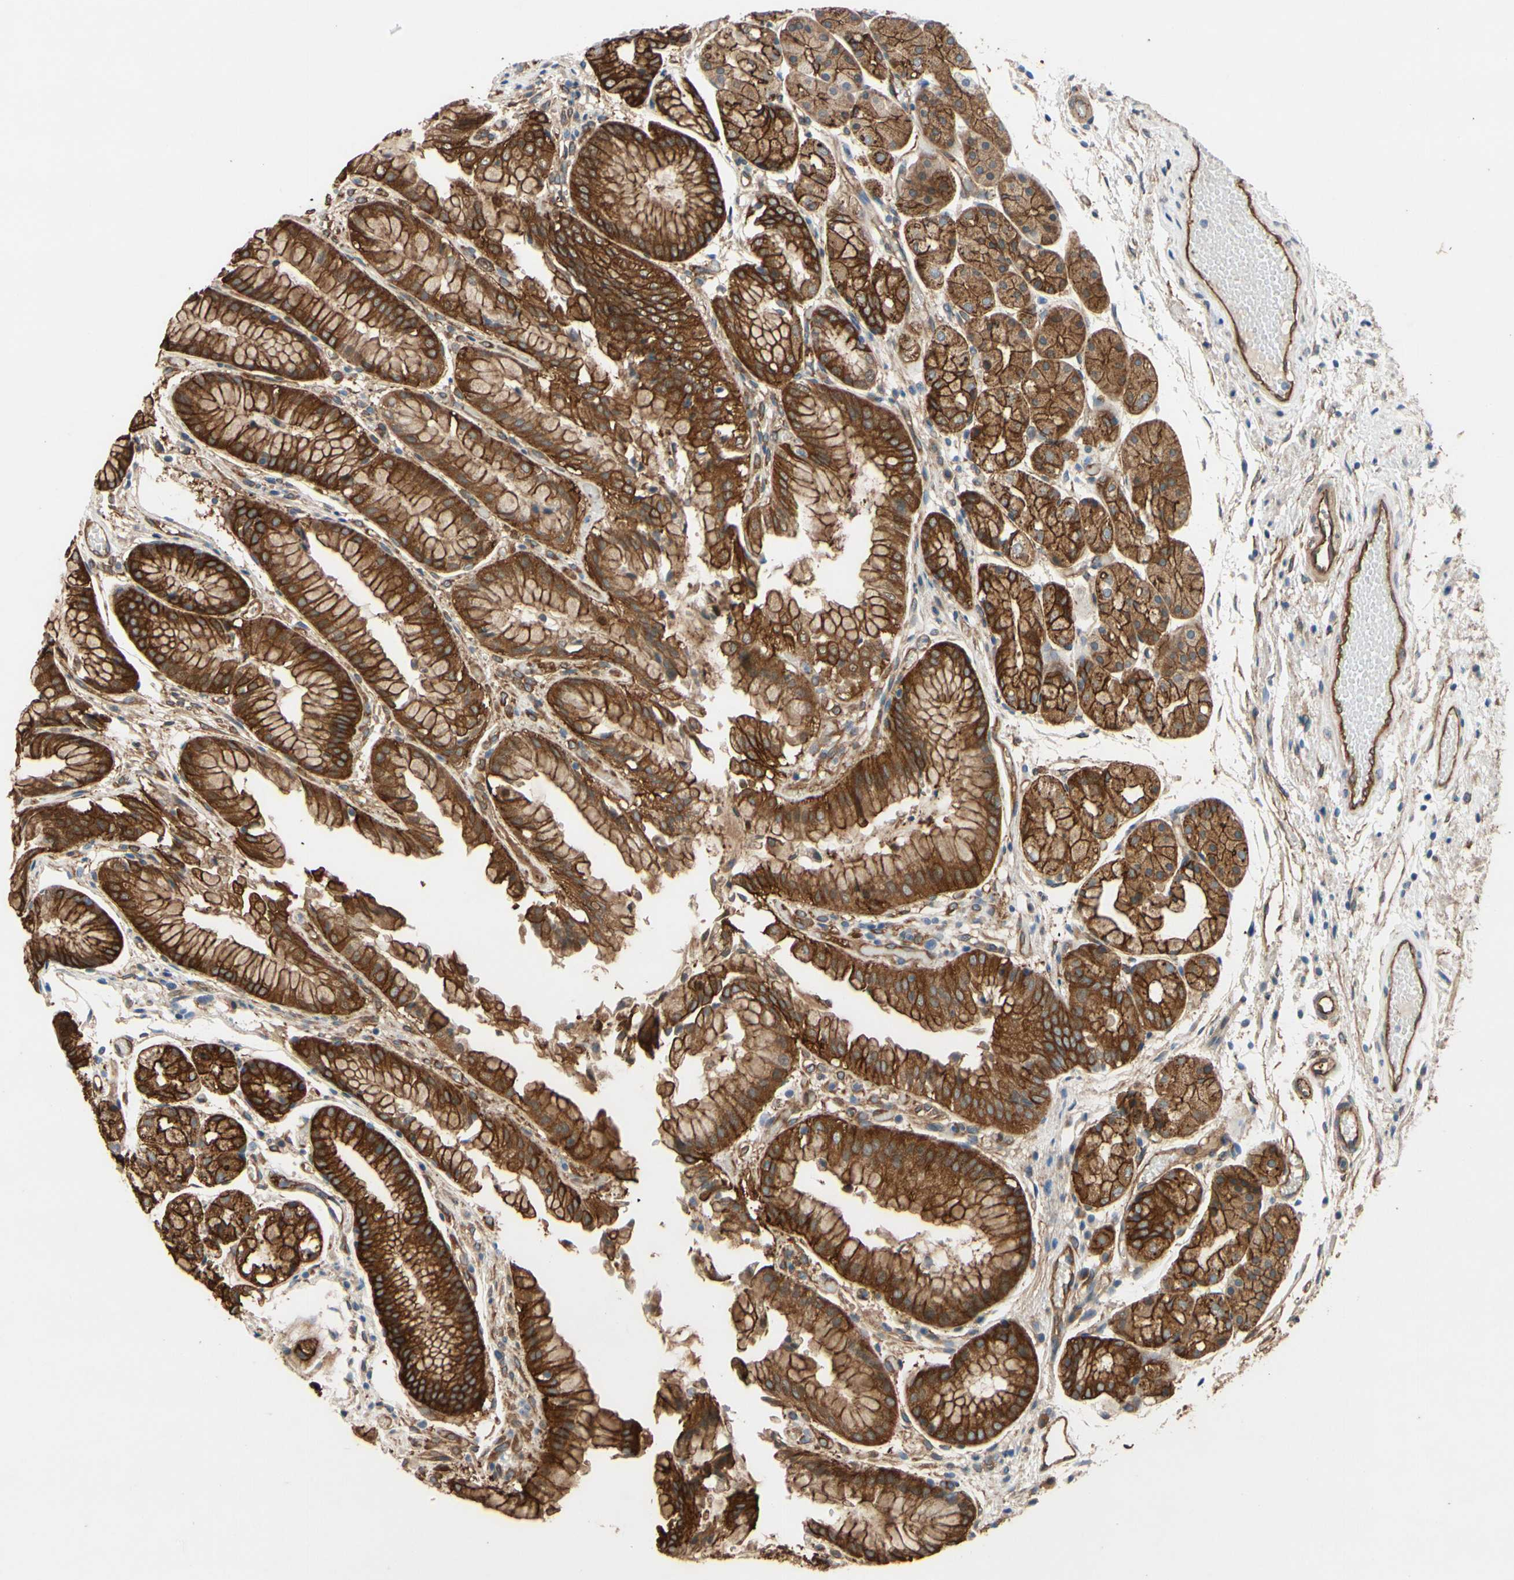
{"staining": {"intensity": "strong", "quantity": ">75%", "location": "cytoplasmic/membranous"}, "tissue": "stomach", "cell_type": "Glandular cells", "image_type": "normal", "snomed": [{"axis": "morphology", "description": "Normal tissue, NOS"}, {"axis": "topography", "description": "Stomach, upper"}], "caption": "Glandular cells display strong cytoplasmic/membranous positivity in approximately >75% of cells in benign stomach.", "gene": "CTTNBP2", "patient": {"sex": "male", "age": 72}}